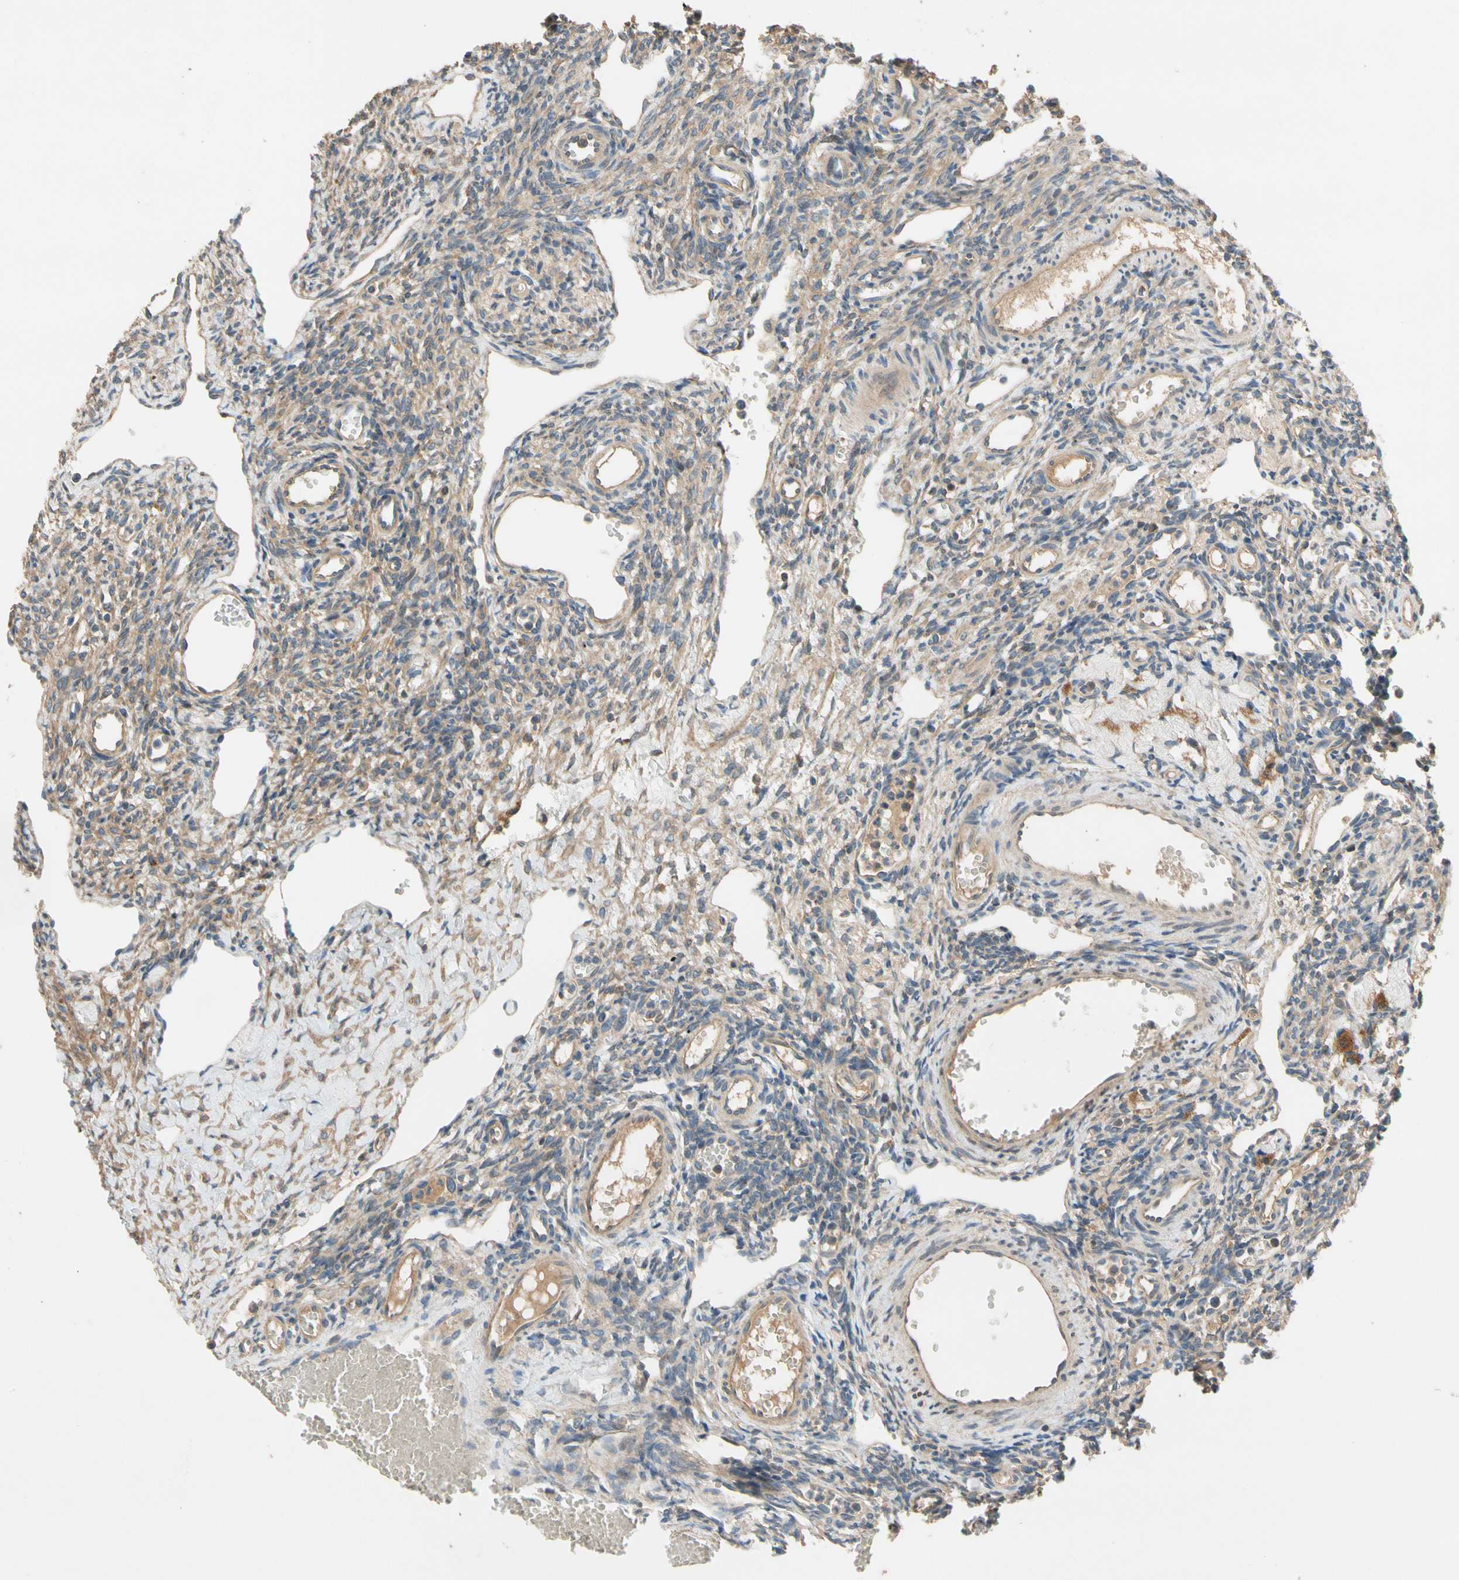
{"staining": {"intensity": "weak", "quantity": ">75%", "location": "cytoplasmic/membranous"}, "tissue": "ovary", "cell_type": "Follicle cells", "image_type": "normal", "snomed": [{"axis": "morphology", "description": "Normal tissue, NOS"}, {"axis": "topography", "description": "Ovary"}], "caption": "High-power microscopy captured an IHC histopathology image of benign ovary, revealing weak cytoplasmic/membranous positivity in about >75% of follicle cells. The protein of interest is shown in brown color, while the nuclei are stained blue.", "gene": "USP12", "patient": {"sex": "female", "age": 33}}